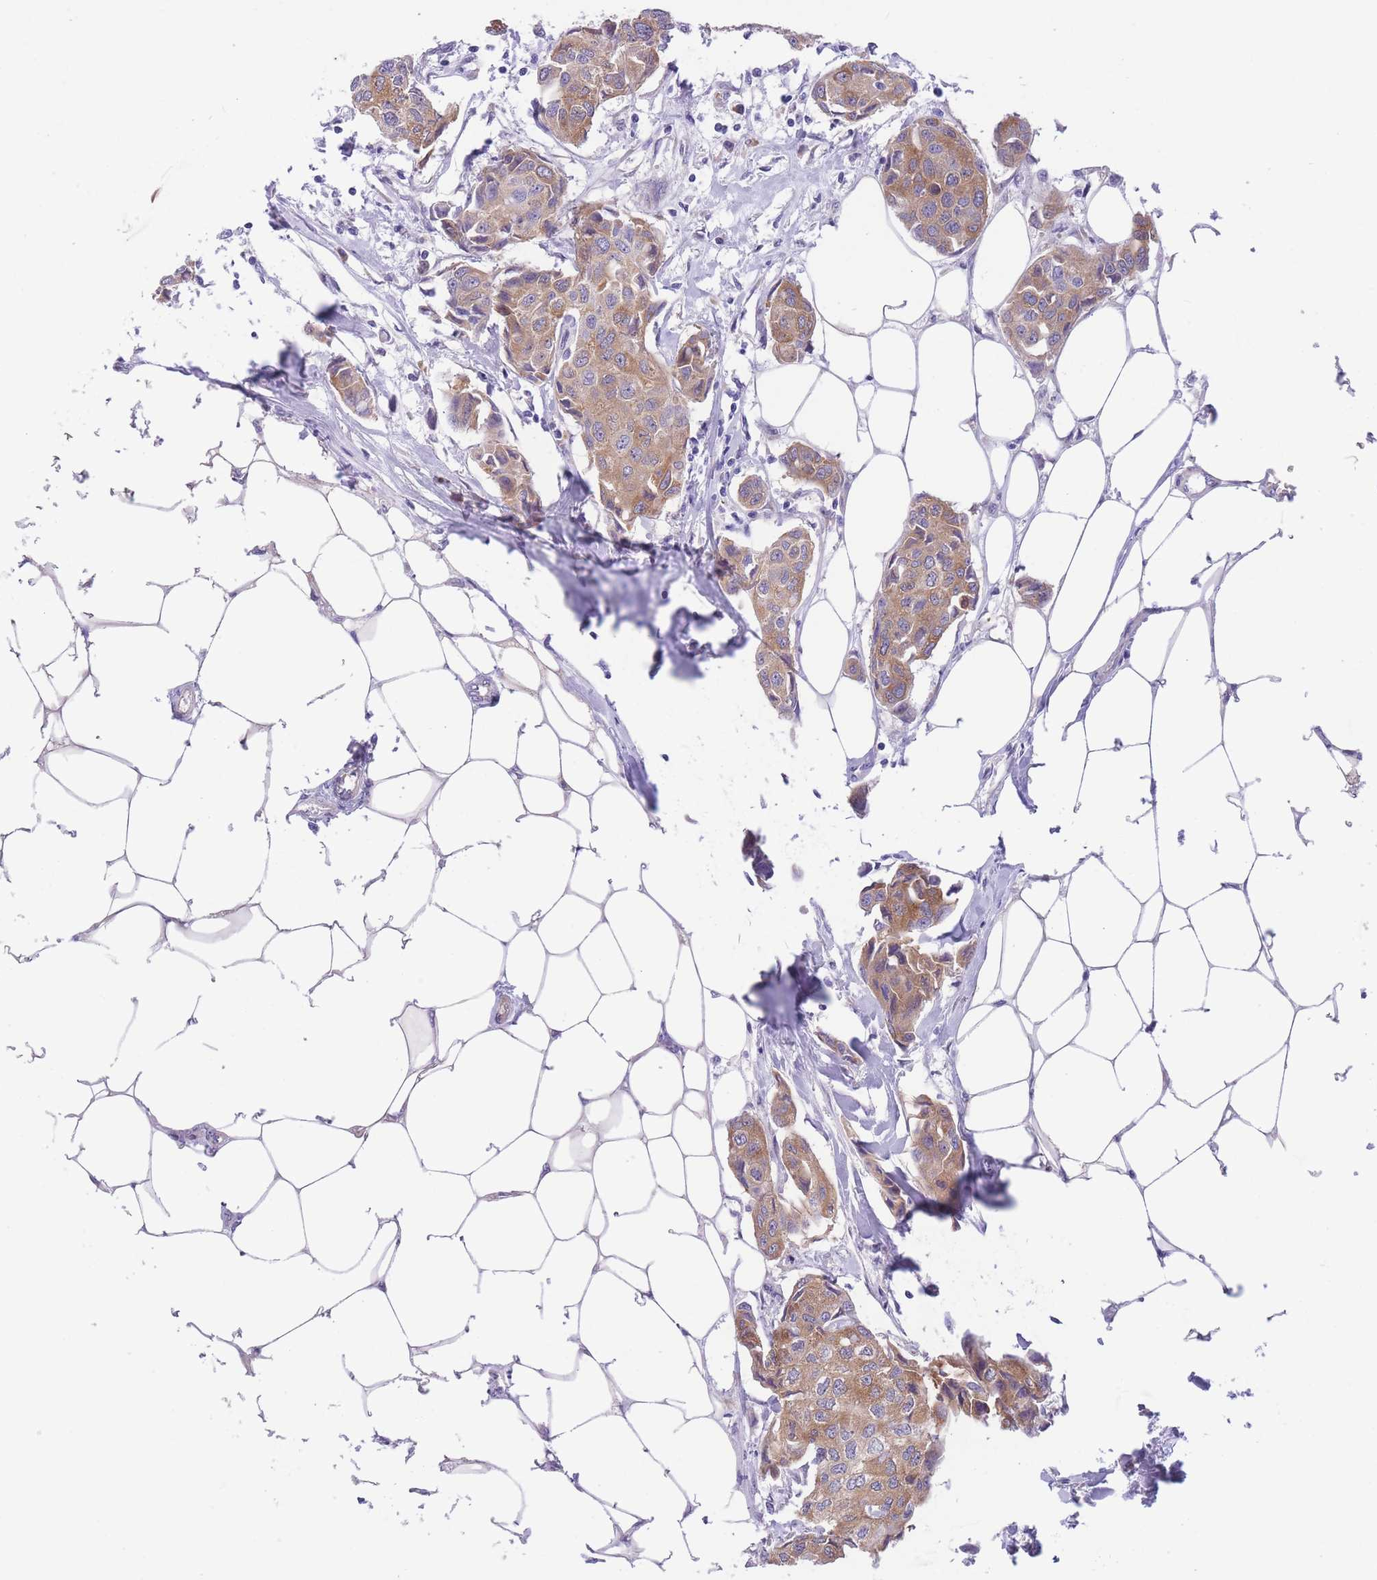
{"staining": {"intensity": "moderate", "quantity": ">75%", "location": "cytoplasmic/membranous"}, "tissue": "breast cancer", "cell_type": "Tumor cells", "image_type": "cancer", "snomed": [{"axis": "morphology", "description": "Duct carcinoma"}, {"axis": "topography", "description": "Breast"}, {"axis": "topography", "description": "Lymph node"}], "caption": "Invasive ductal carcinoma (breast) stained with a brown dye demonstrates moderate cytoplasmic/membranous positive positivity in about >75% of tumor cells.", "gene": "WWOX", "patient": {"sex": "female", "age": 80}}